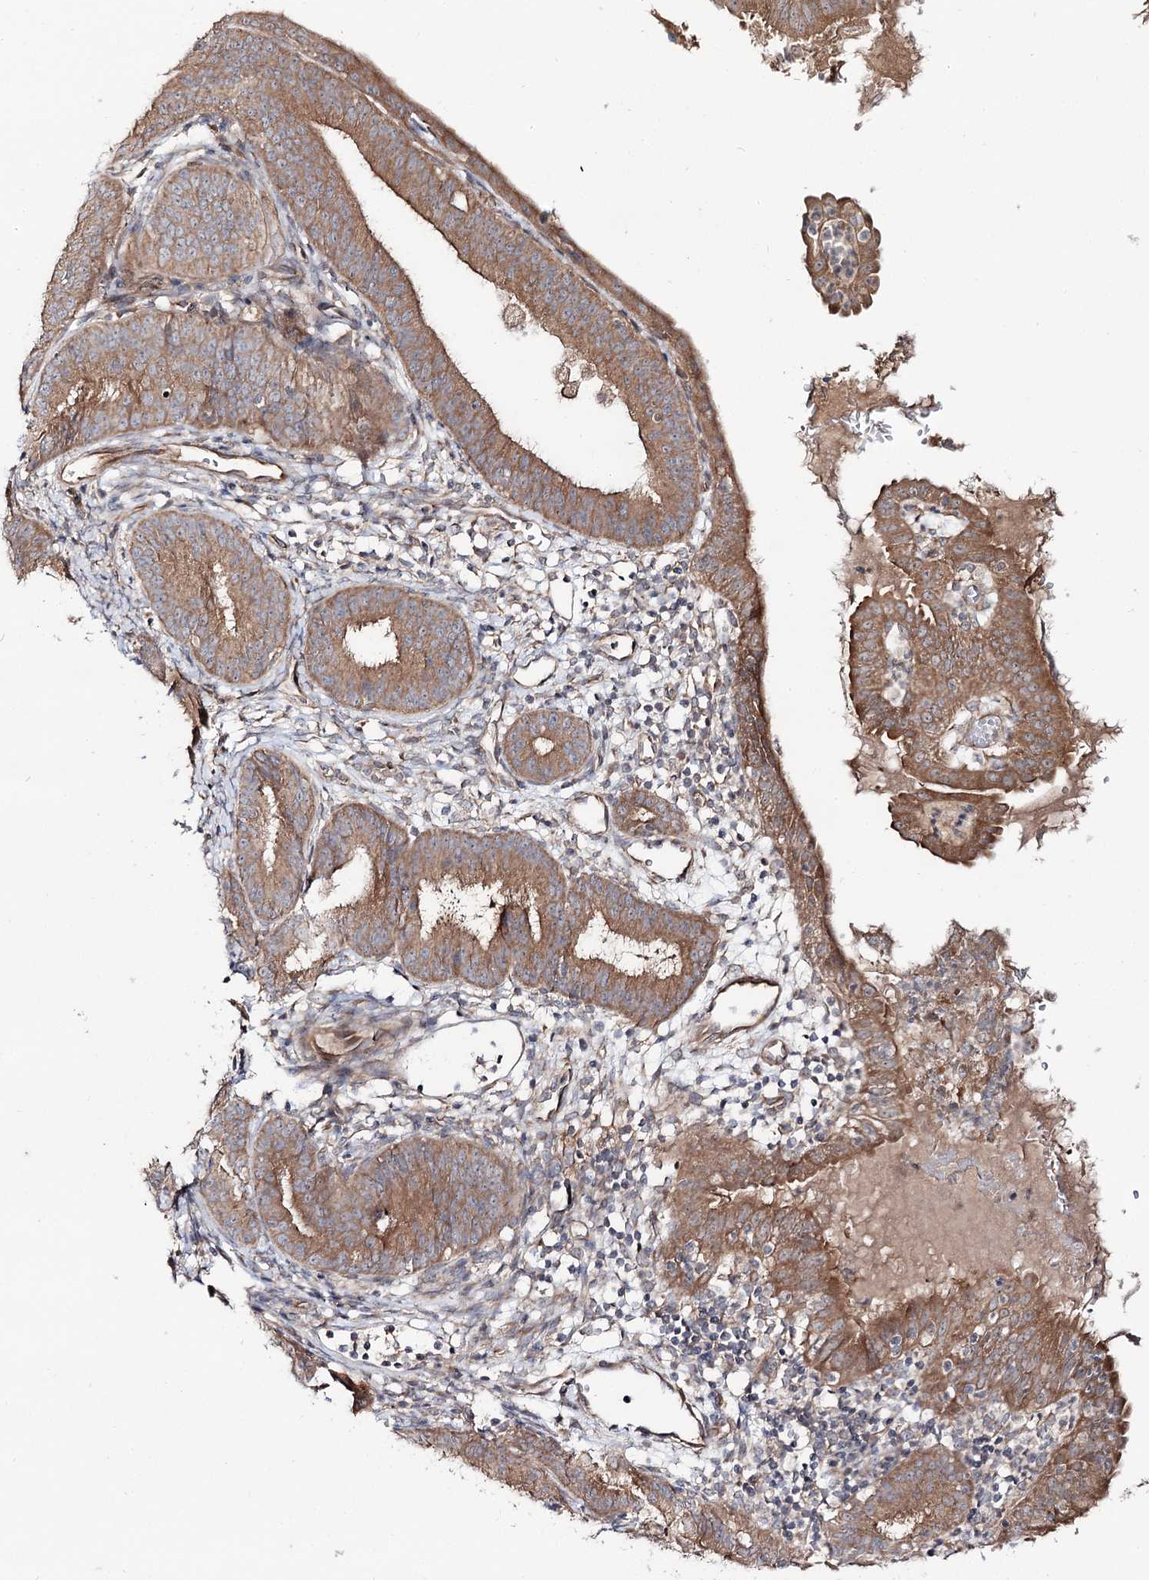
{"staining": {"intensity": "moderate", "quantity": ">75%", "location": "cytoplasmic/membranous"}, "tissue": "endometrial cancer", "cell_type": "Tumor cells", "image_type": "cancer", "snomed": [{"axis": "morphology", "description": "Adenocarcinoma, NOS"}, {"axis": "topography", "description": "Endometrium"}], "caption": "Endometrial cancer tissue shows moderate cytoplasmic/membranous staining in approximately >75% of tumor cells, visualized by immunohistochemistry. The protein of interest is stained brown, and the nuclei are stained in blue (DAB (3,3'-diaminobenzidine) IHC with brightfield microscopy, high magnification).", "gene": "C11orf80", "patient": {"sex": "female", "age": 51}}